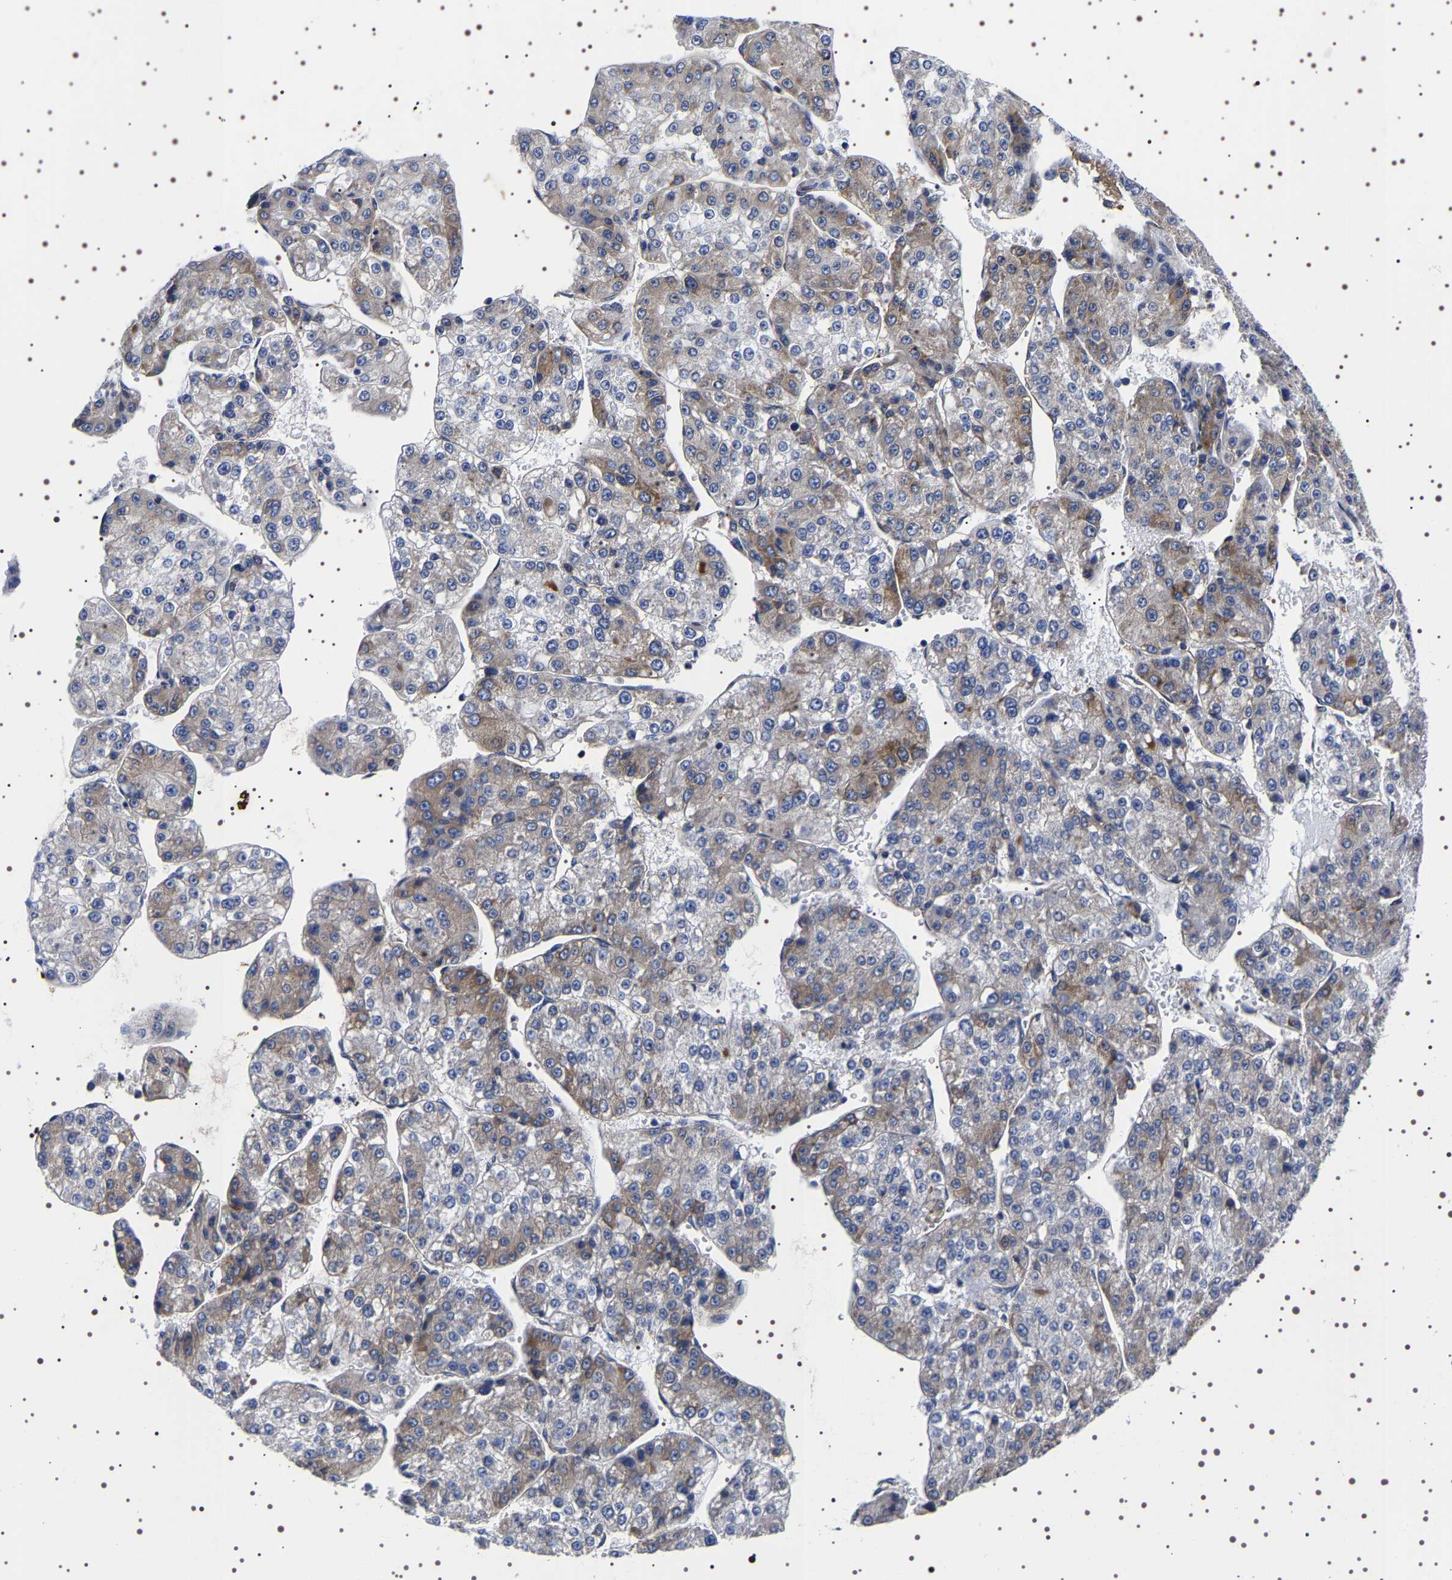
{"staining": {"intensity": "moderate", "quantity": "<25%", "location": "cytoplasmic/membranous"}, "tissue": "liver cancer", "cell_type": "Tumor cells", "image_type": "cancer", "snomed": [{"axis": "morphology", "description": "Carcinoma, Hepatocellular, NOS"}, {"axis": "topography", "description": "Liver"}], "caption": "The image demonstrates staining of liver hepatocellular carcinoma, revealing moderate cytoplasmic/membranous protein positivity (brown color) within tumor cells.", "gene": "DARS1", "patient": {"sex": "female", "age": 73}}